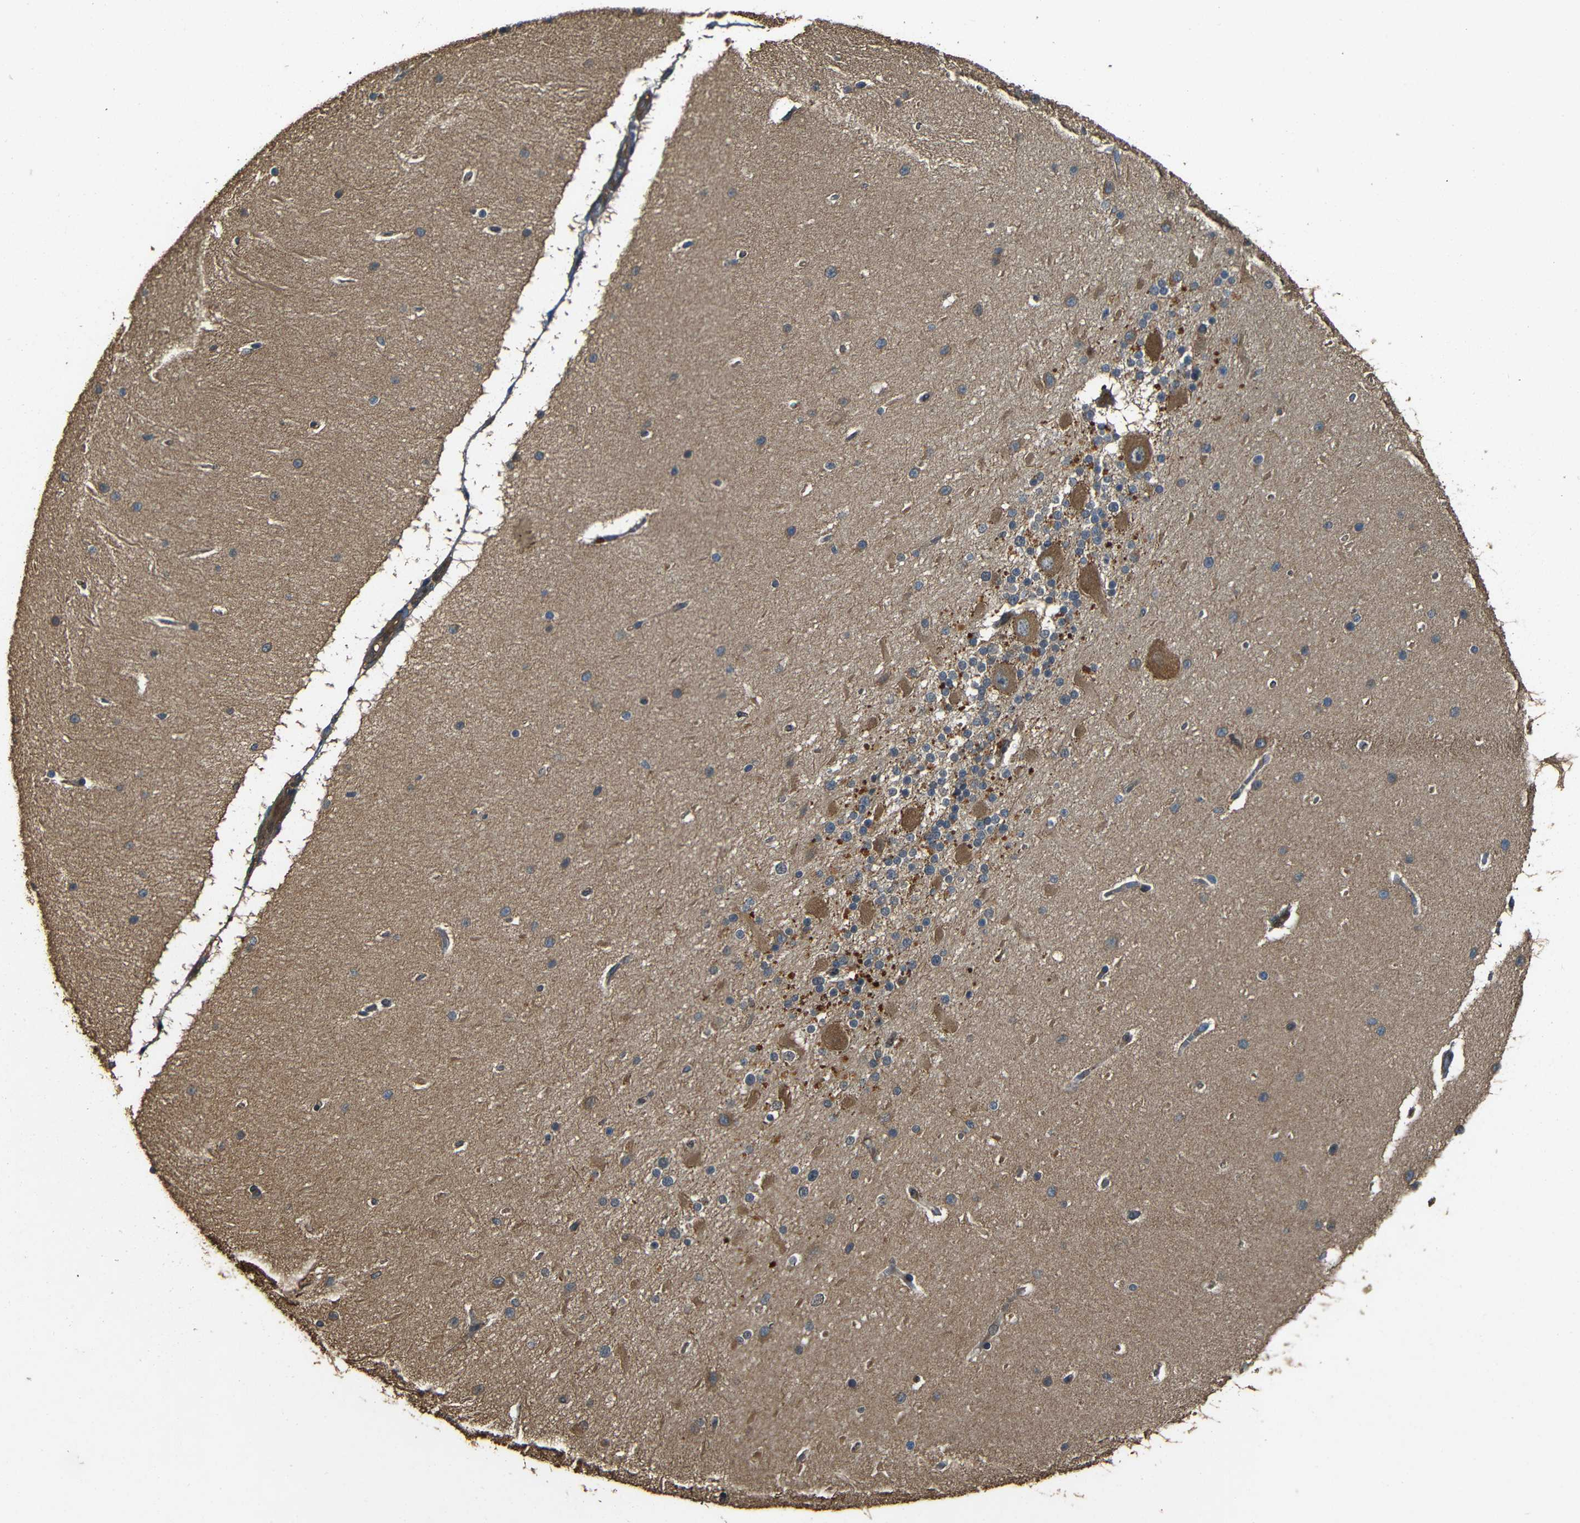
{"staining": {"intensity": "moderate", "quantity": "25%-75%", "location": "cytoplasmic/membranous"}, "tissue": "cerebellum", "cell_type": "Cells in granular layer", "image_type": "normal", "snomed": [{"axis": "morphology", "description": "Normal tissue, NOS"}, {"axis": "topography", "description": "Cerebellum"}], "caption": "Cerebellum stained with DAB (3,3'-diaminobenzidine) immunohistochemistry demonstrates medium levels of moderate cytoplasmic/membranous staining in about 25%-75% of cells in granular layer. (IHC, brightfield microscopy, high magnification).", "gene": "PDE5A", "patient": {"sex": "female", "age": 54}}